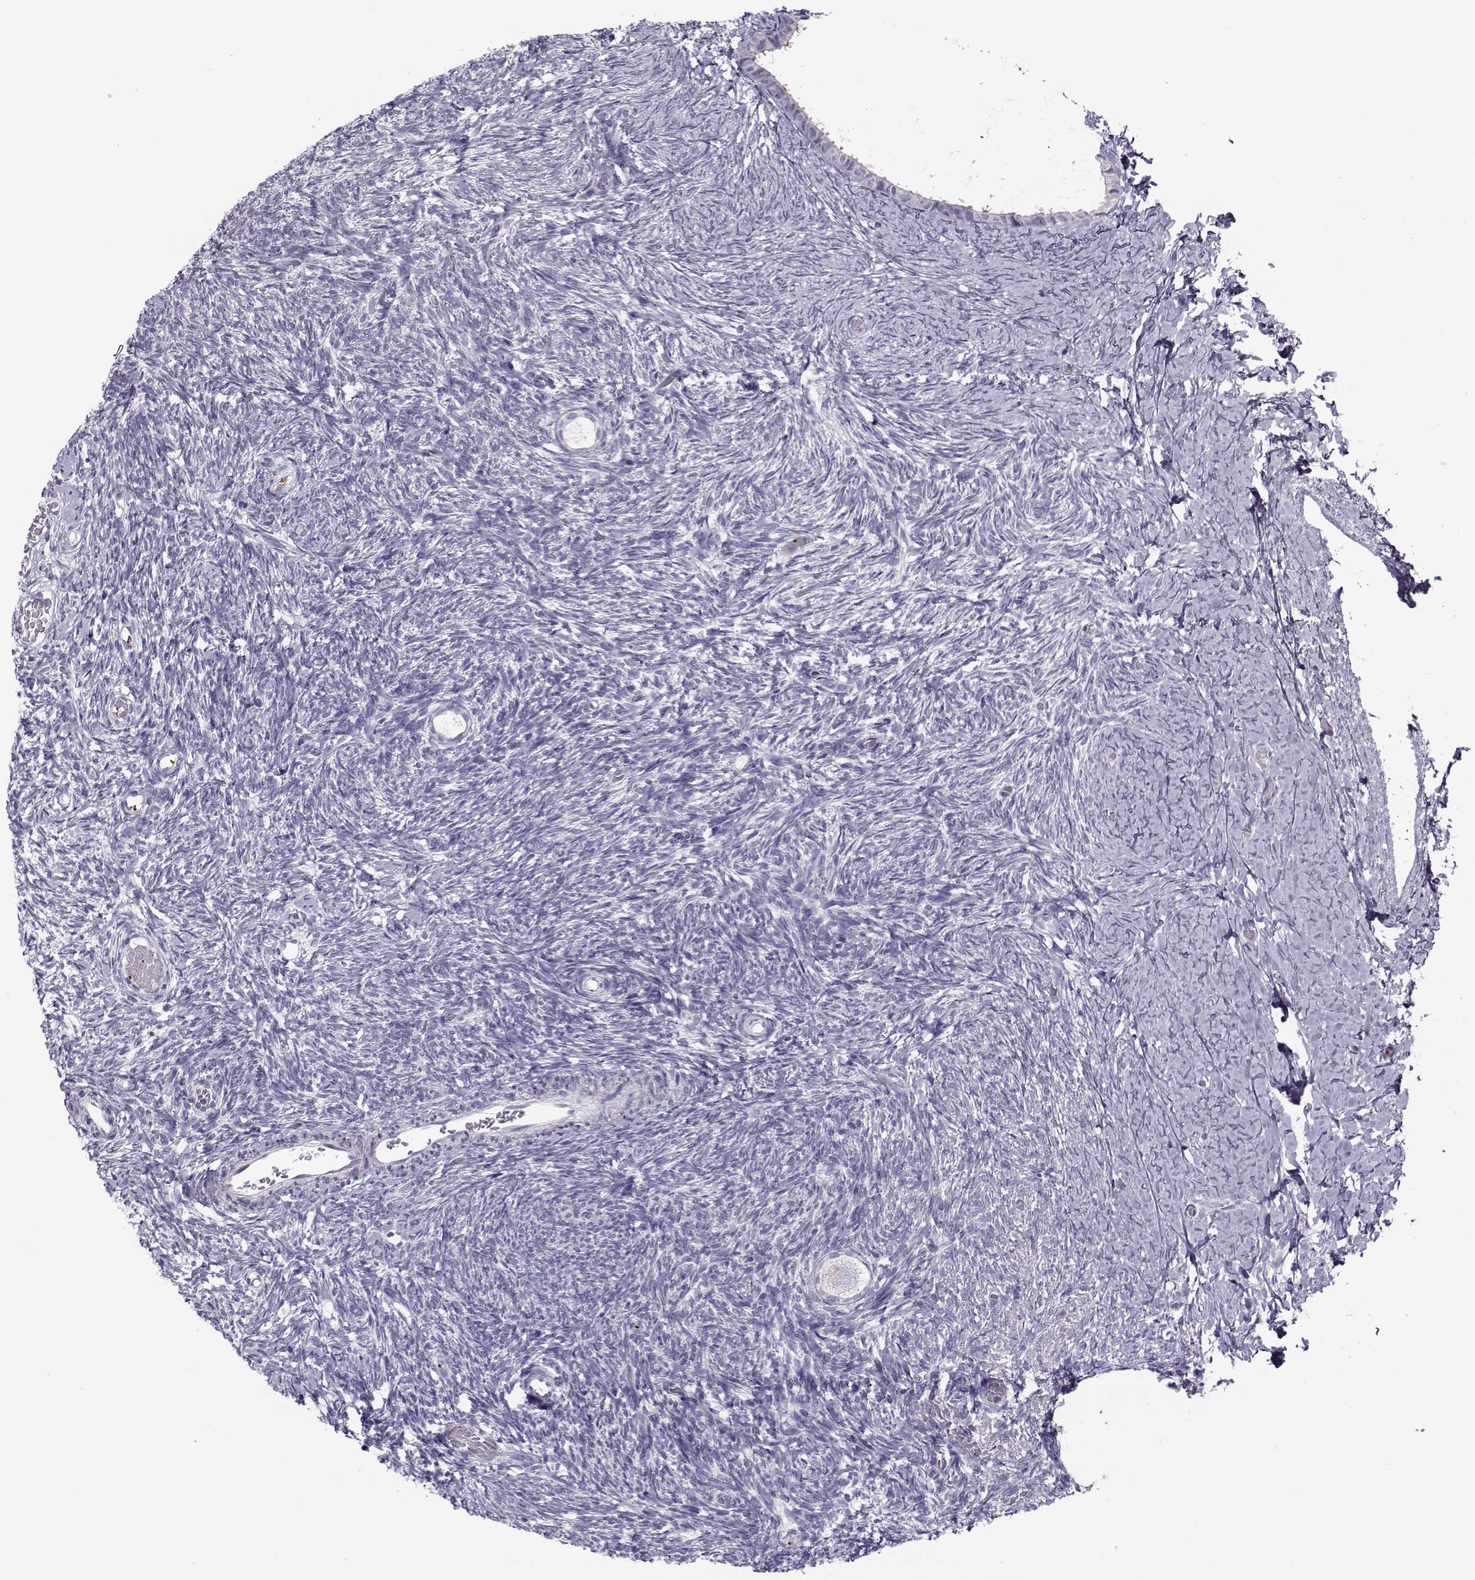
{"staining": {"intensity": "negative", "quantity": "none", "location": "none"}, "tissue": "ovary", "cell_type": "Follicle cells", "image_type": "normal", "snomed": [{"axis": "morphology", "description": "Normal tissue, NOS"}, {"axis": "topography", "description": "Ovary"}], "caption": "Immunohistochemistry photomicrograph of normal ovary stained for a protein (brown), which demonstrates no positivity in follicle cells. (Stains: DAB (3,3'-diaminobenzidine) IHC with hematoxylin counter stain, Microscopy: brightfield microscopy at high magnification).", "gene": "KLF17", "patient": {"sex": "female", "age": 39}}